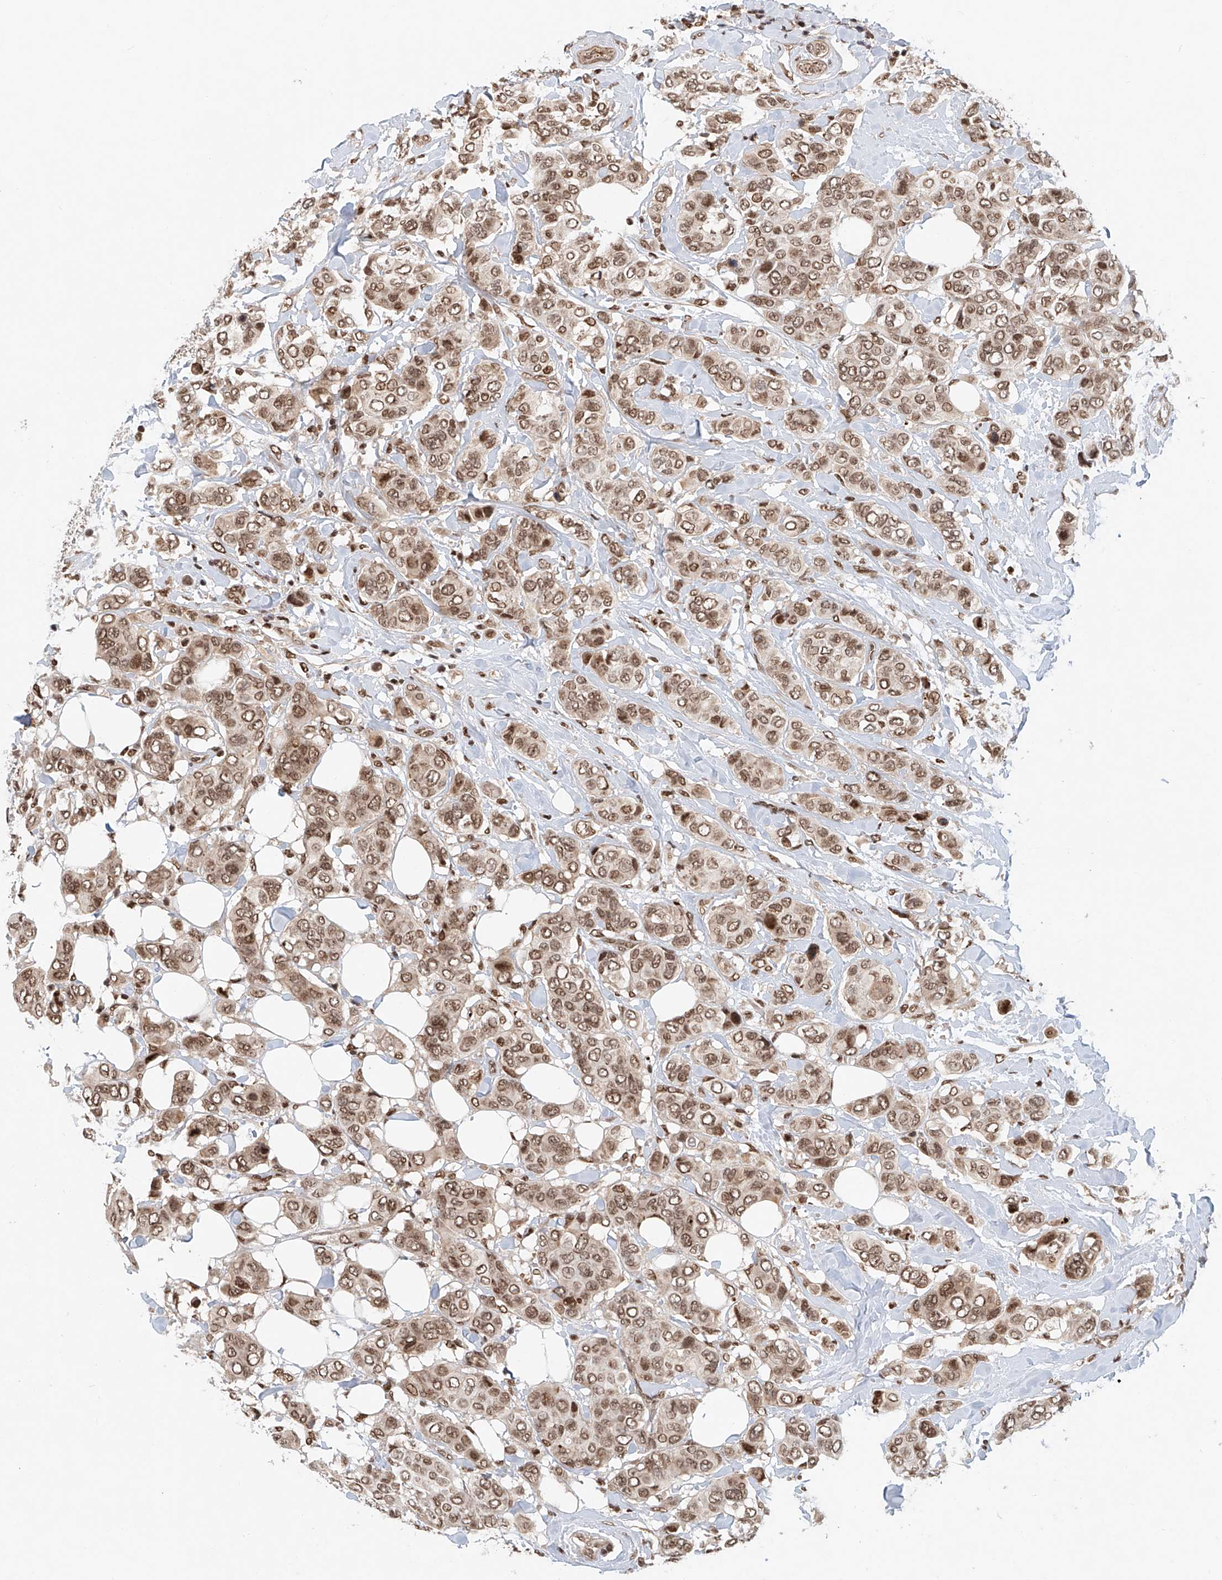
{"staining": {"intensity": "moderate", "quantity": ">75%", "location": "nuclear"}, "tissue": "breast cancer", "cell_type": "Tumor cells", "image_type": "cancer", "snomed": [{"axis": "morphology", "description": "Lobular carcinoma"}, {"axis": "topography", "description": "Breast"}], "caption": "A medium amount of moderate nuclear positivity is appreciated in about >75% of tumor cells in breast cancer (lobular carcinoma) tissue.", "gene": "ZNF470", "patient": {"sex": "female", "age": 51}}